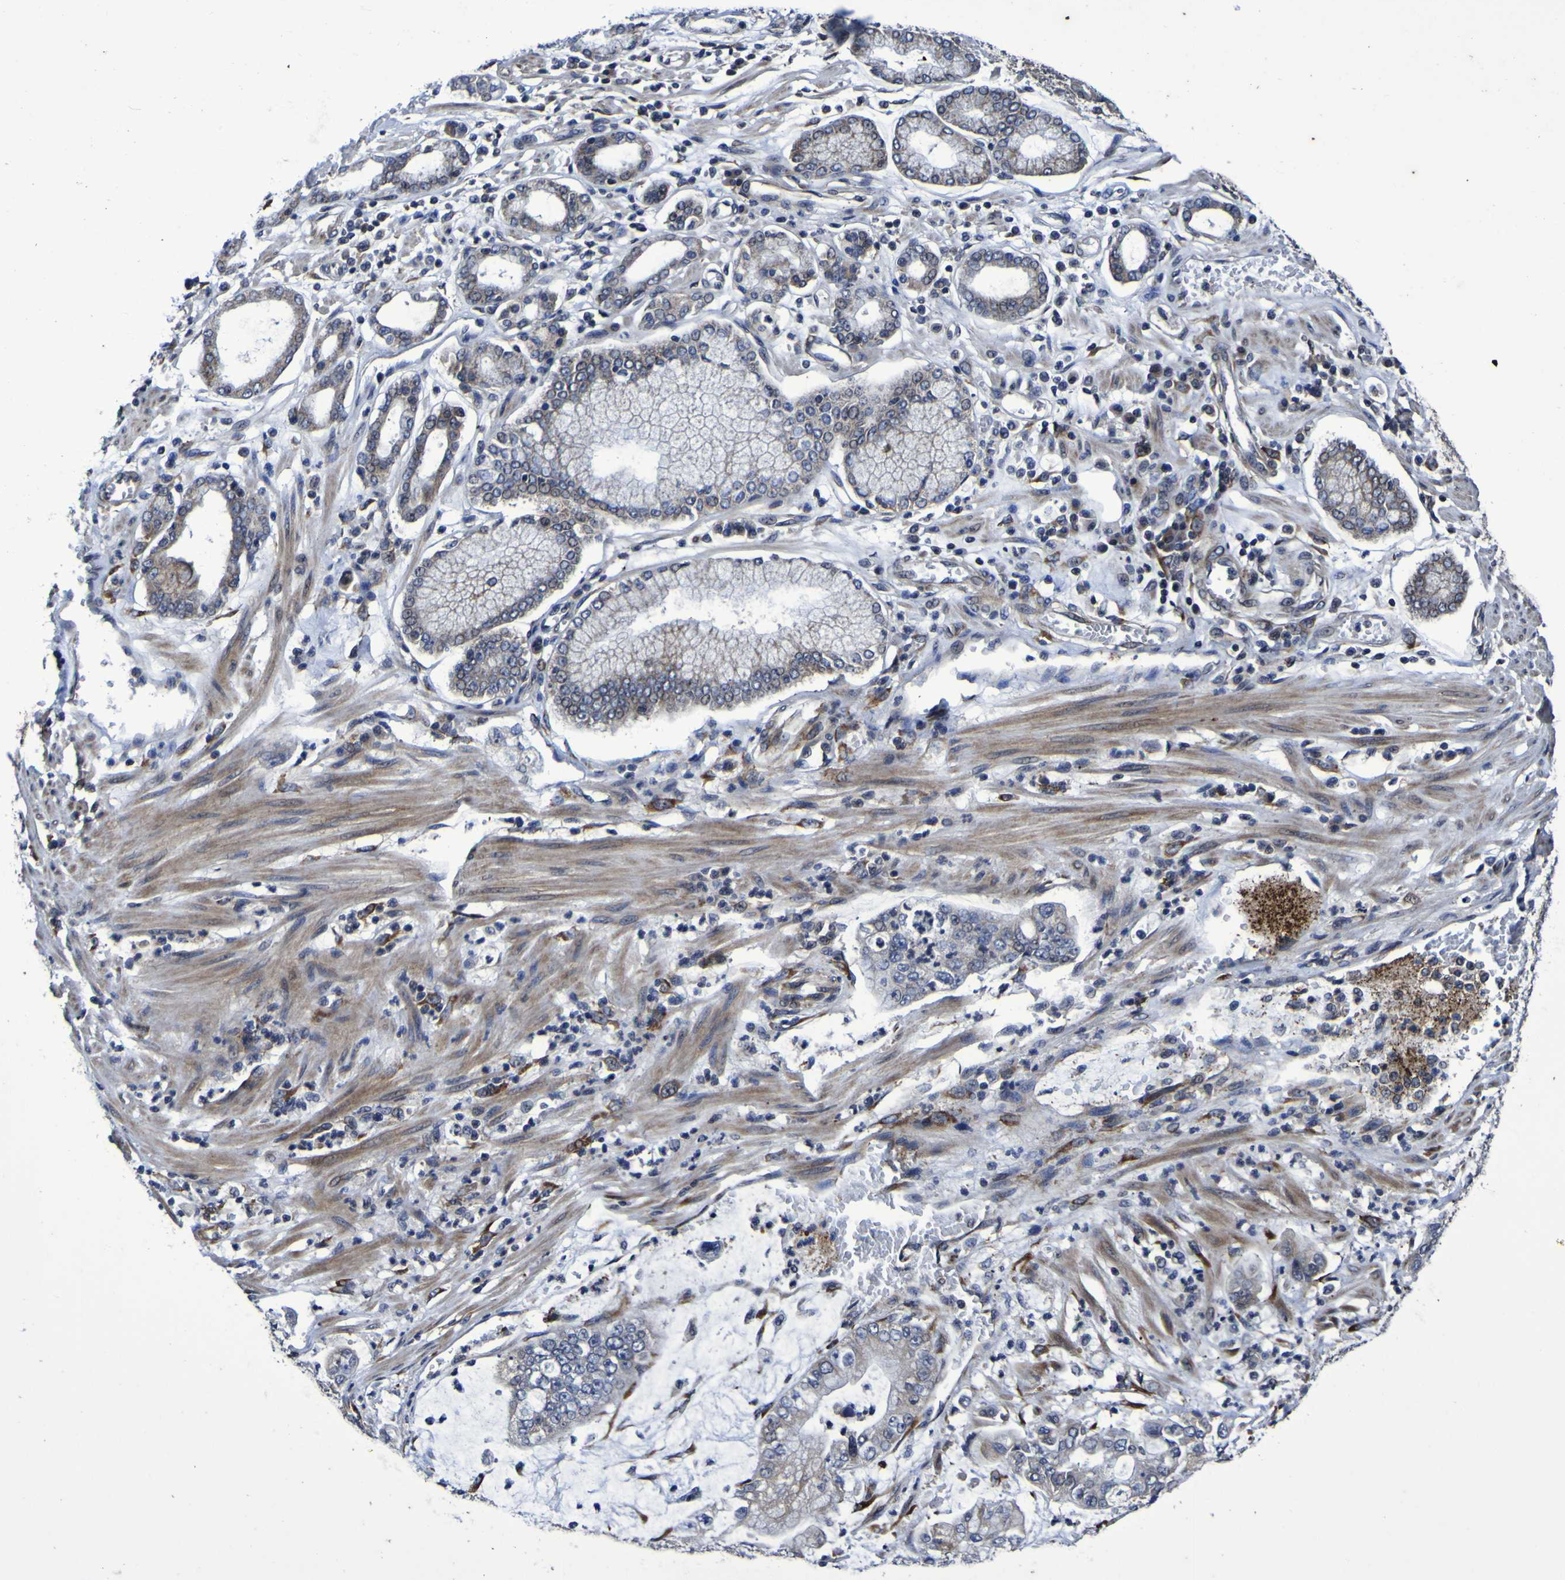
{"staining": {"intensity": "negative", "quantity": "none", "location": "none"}, "tissue": "stomach cancer", "cell_type": "Tumor cells", "image_type": "cancer", "snomed": [{"axis": "morphology", "description": "Adenocarcinoma, NOS"}, {"axis": "topography", "description": "Stomach"}], "caption": "Tumor cells show no significant protein staining in adenocarcinoma (stomach).", "gene": "P3H1", "patient": {"sex": "male", "age": 76}}